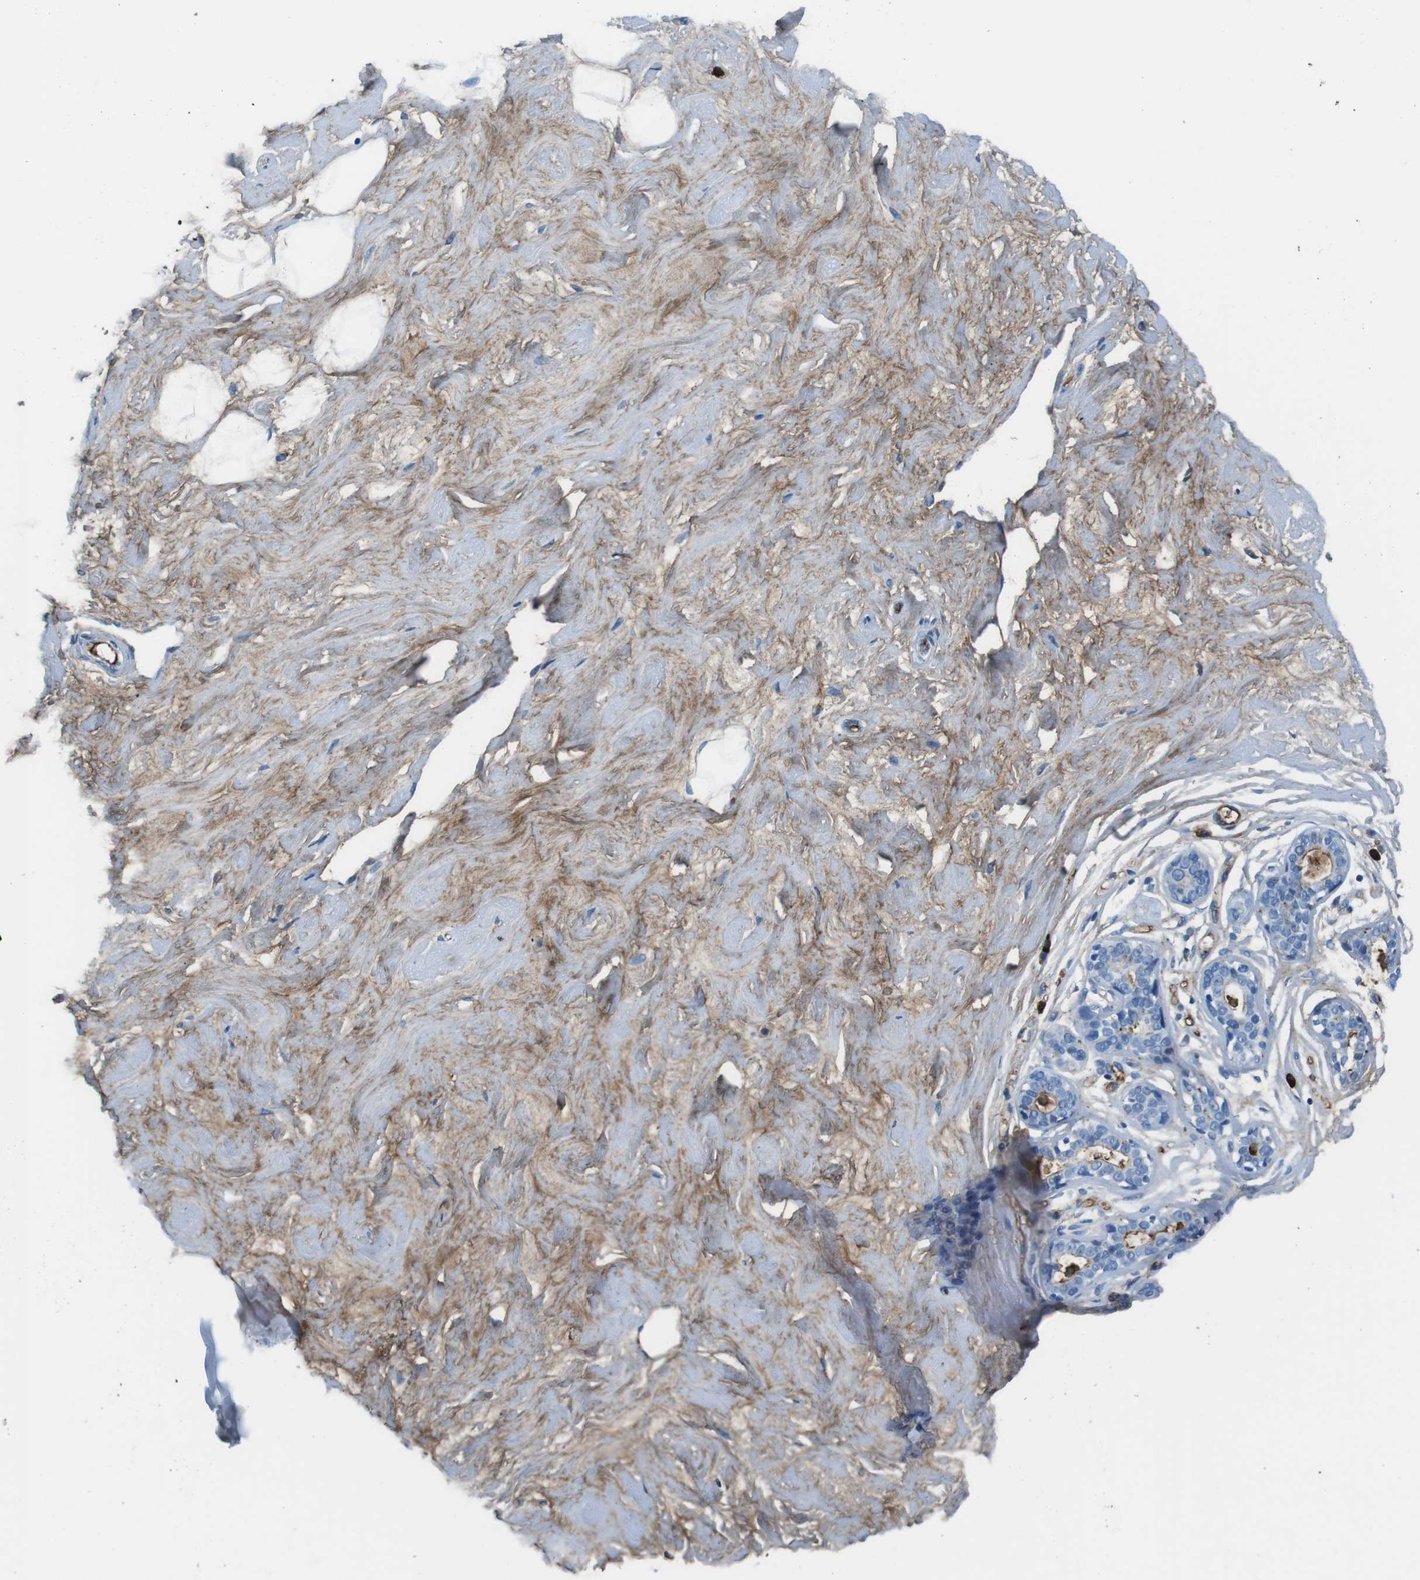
{"staining": {"intensity": "moderate", "quantity": ">75%", "location": "cytoplasmic/membranous"}, "tissue": "breast", "cell_type": "Adipocytes", "image_type": "normal", "snomed": [{"axis": "morphology", "description": "Normal tissue, NOS"}, {"axis": "topography", "description": "Breast"}], "caption": "Immunohistochemistry (DAB (3,3'-diaminobenzidine)) staining of unremarkable human breast shows moderate cytoplasmic/membranous protein staining in about >75% of adipocytes. (DAB IHC with brightfield microscopy, high magnification).", "gene": "IGKC", "patient": {"sex": "female", "age": 23}}